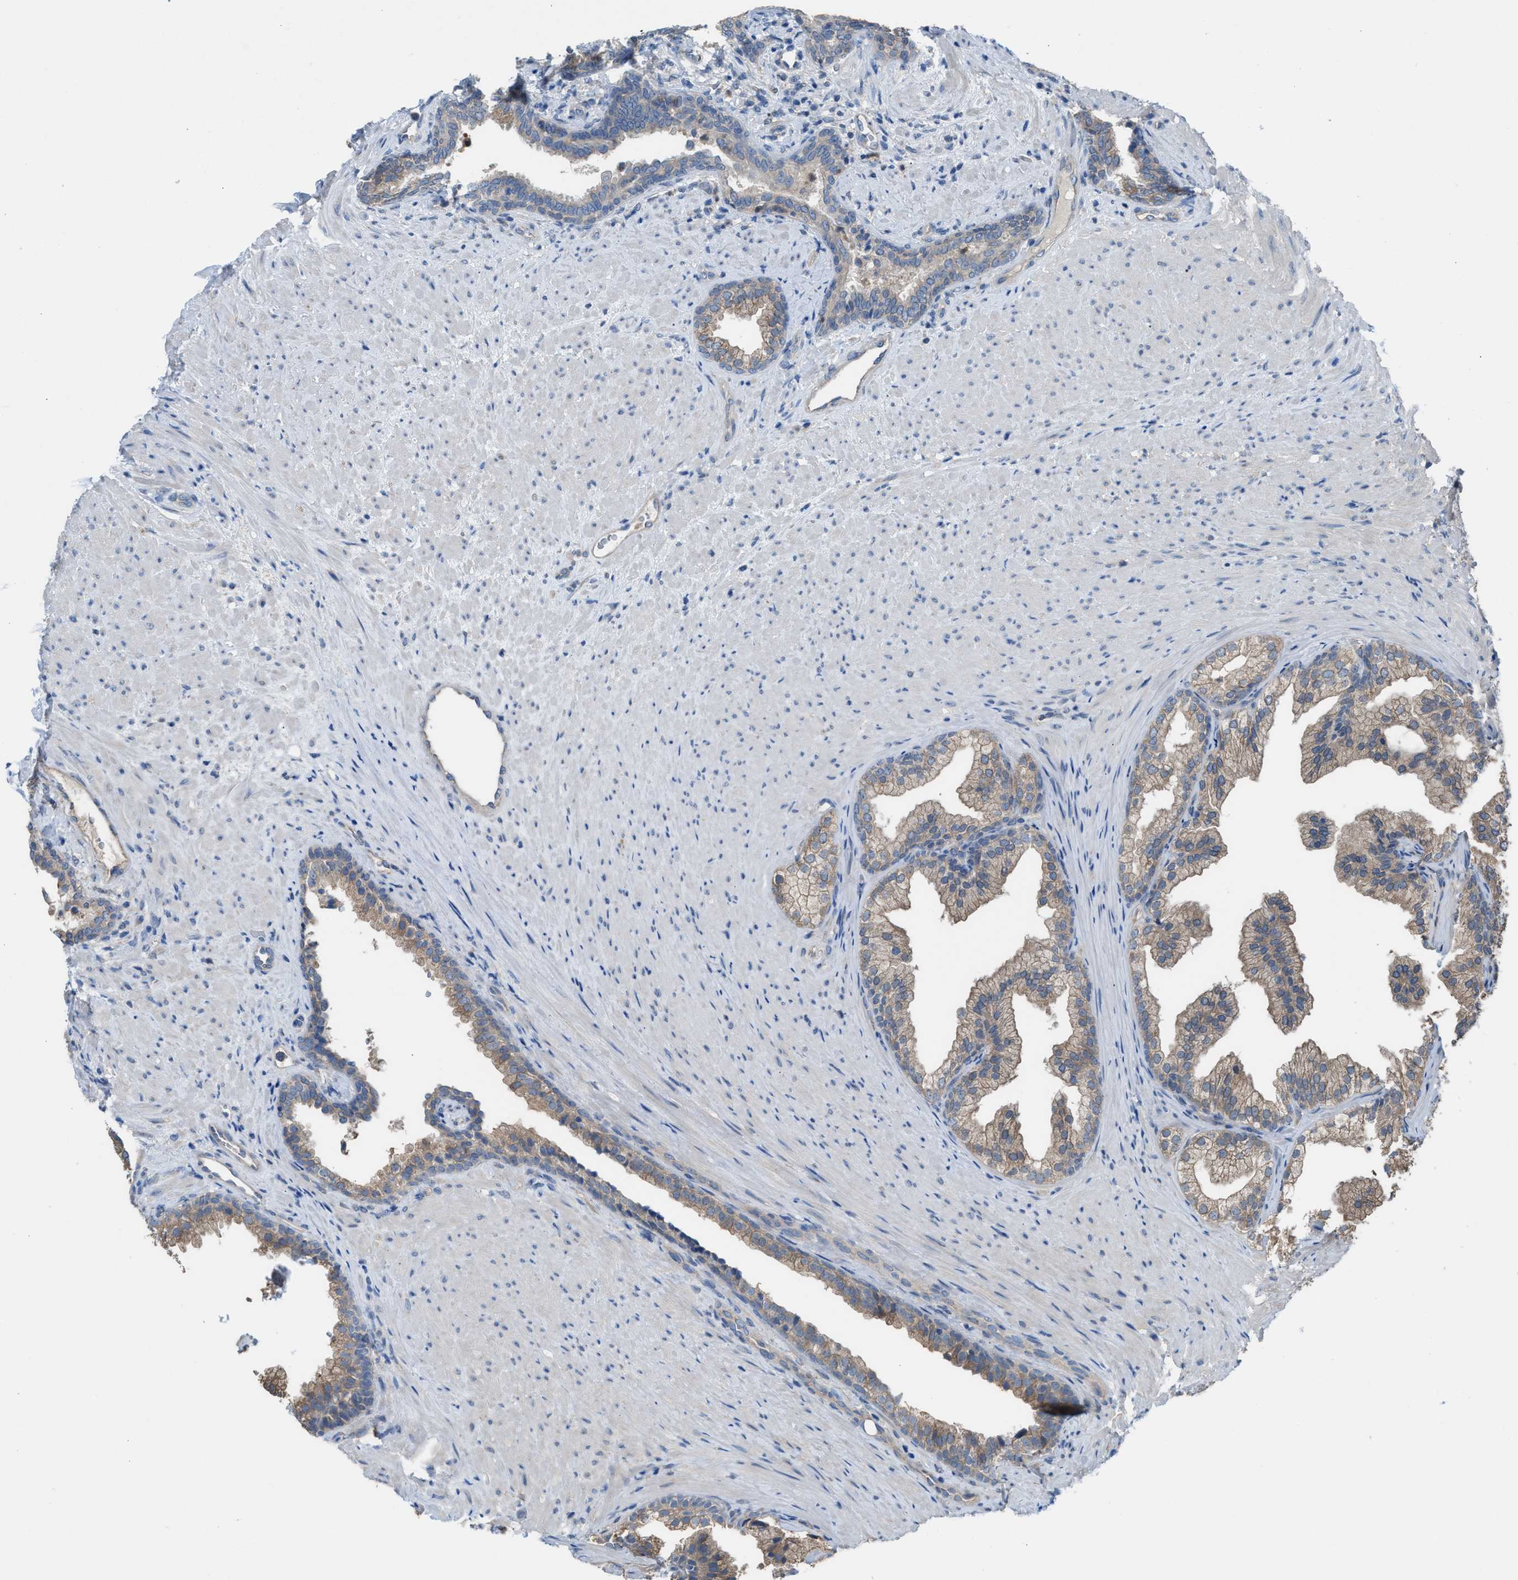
{"staining": {"intensity": "weak", "quantity": ">75%", "location": "cytoplasmic/membranous"}, "tissue": "prostate", "cell_type": "Glandular cells", "image_type": "normal", "snomed": [{"axis": "morphology", "description": "Normal tissue, NOS"}, {"axis": "topography", "description": "Prostate"}], "caption": "Human prostate stained with a brown dye exhibits weak cytoplasmic/membranous positive expression in about >75% of glandular cells.", "gene": "NQO2", "patient": {"sex": "male", "age": 76}}